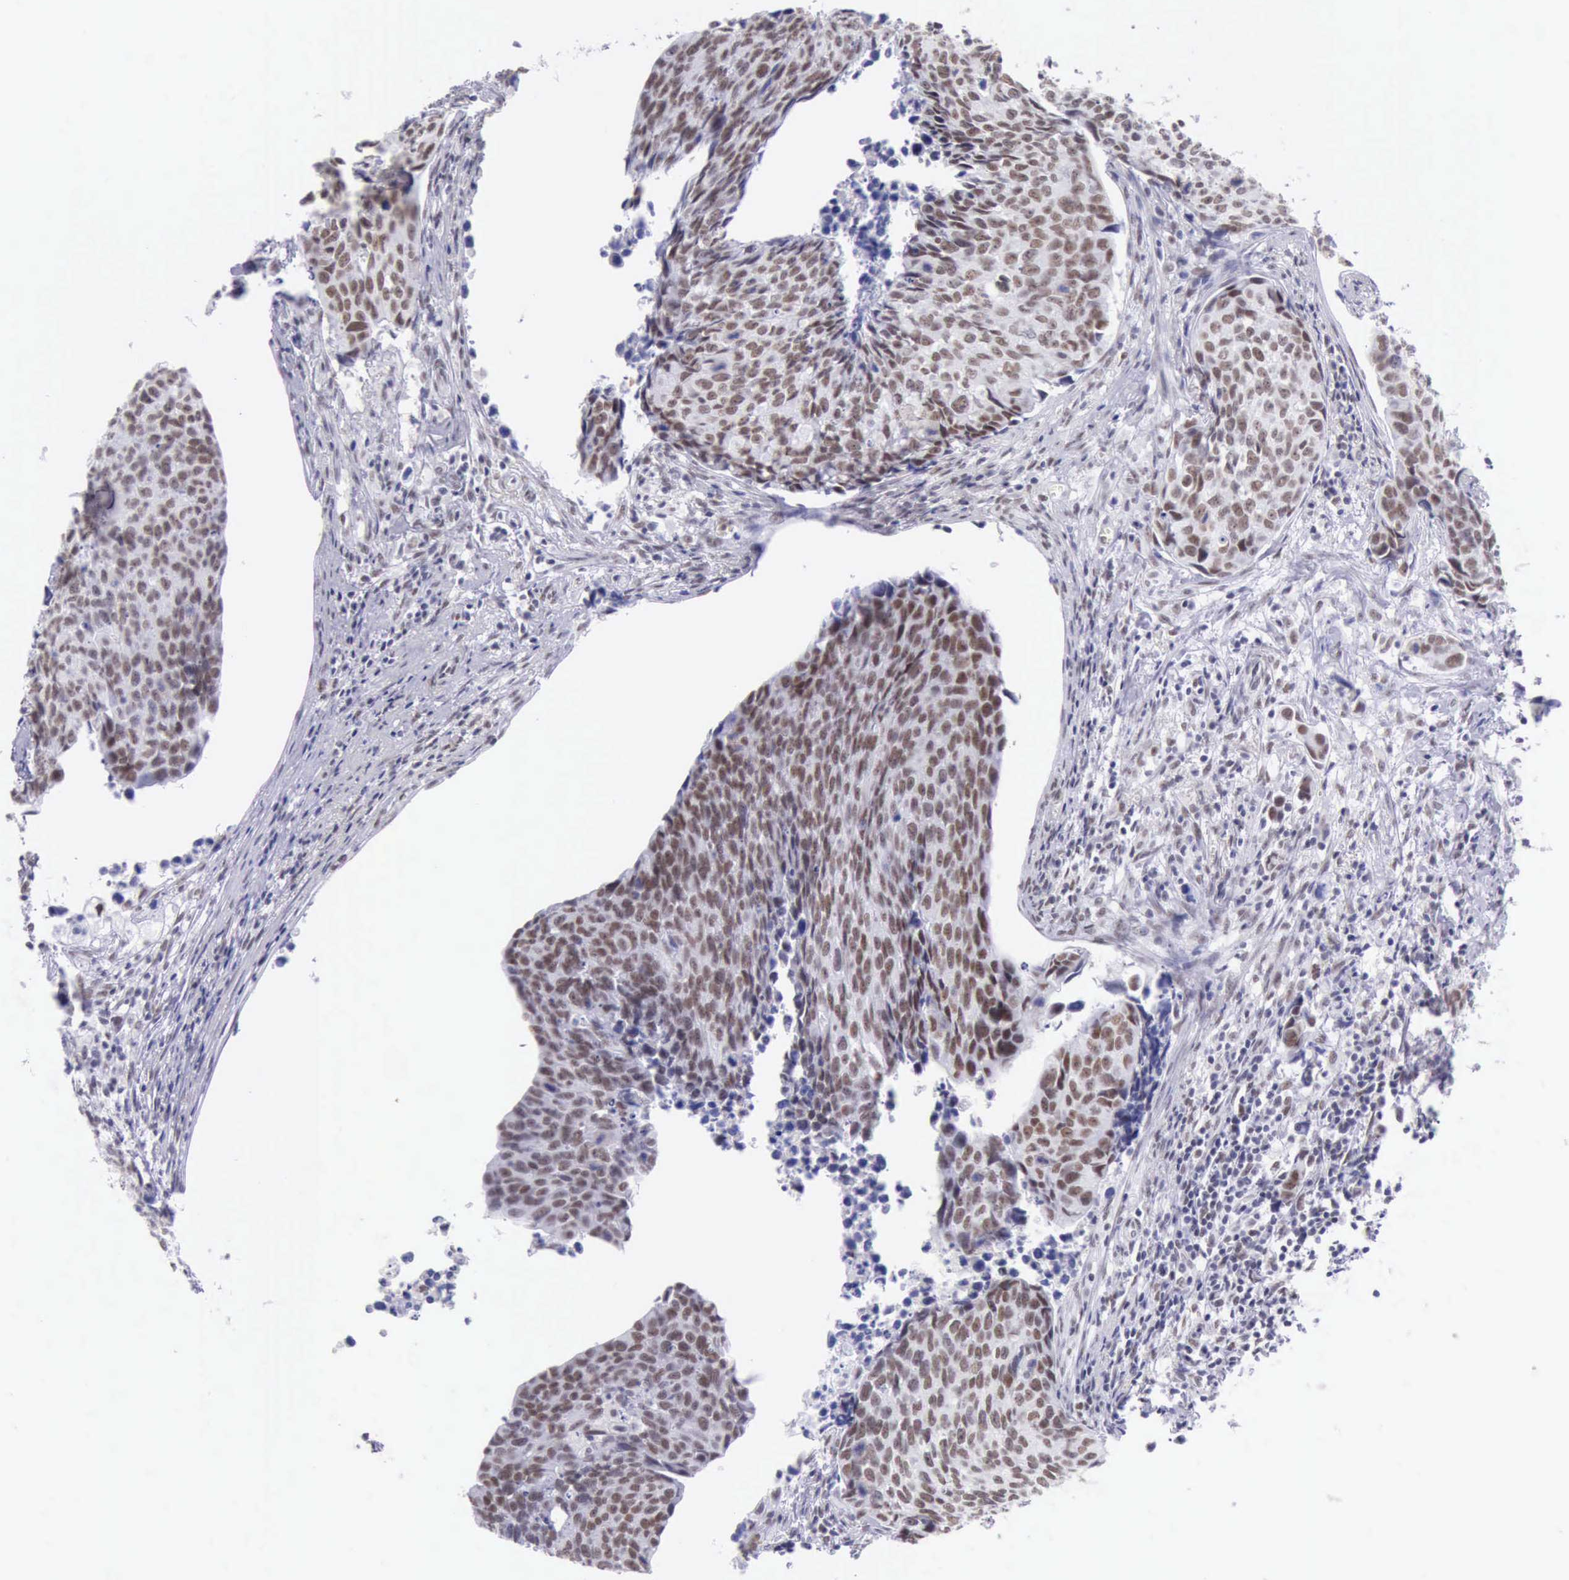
{"staining": {"intensity": "weak", "quantity": "25%-75%", "location": "nuclear"}, "tissue": "urothelial cancer", "cell_type": "Tumor cells", "image_type": "cancer", "snomed": [{"axis": "morphology", "description": "Urothelial carcinoma, High grade"}, {"axis": "topography", "description": "Urinary bladder"}], "caption": "An immunohistochemistry histopathology image of tumor tissue is shown. Protein staining in brown labels weak nuclear positivity in urothelial cancer within tumor cells.", "gene": "EP300", "patient": {"sex": "male", "age": 81}}